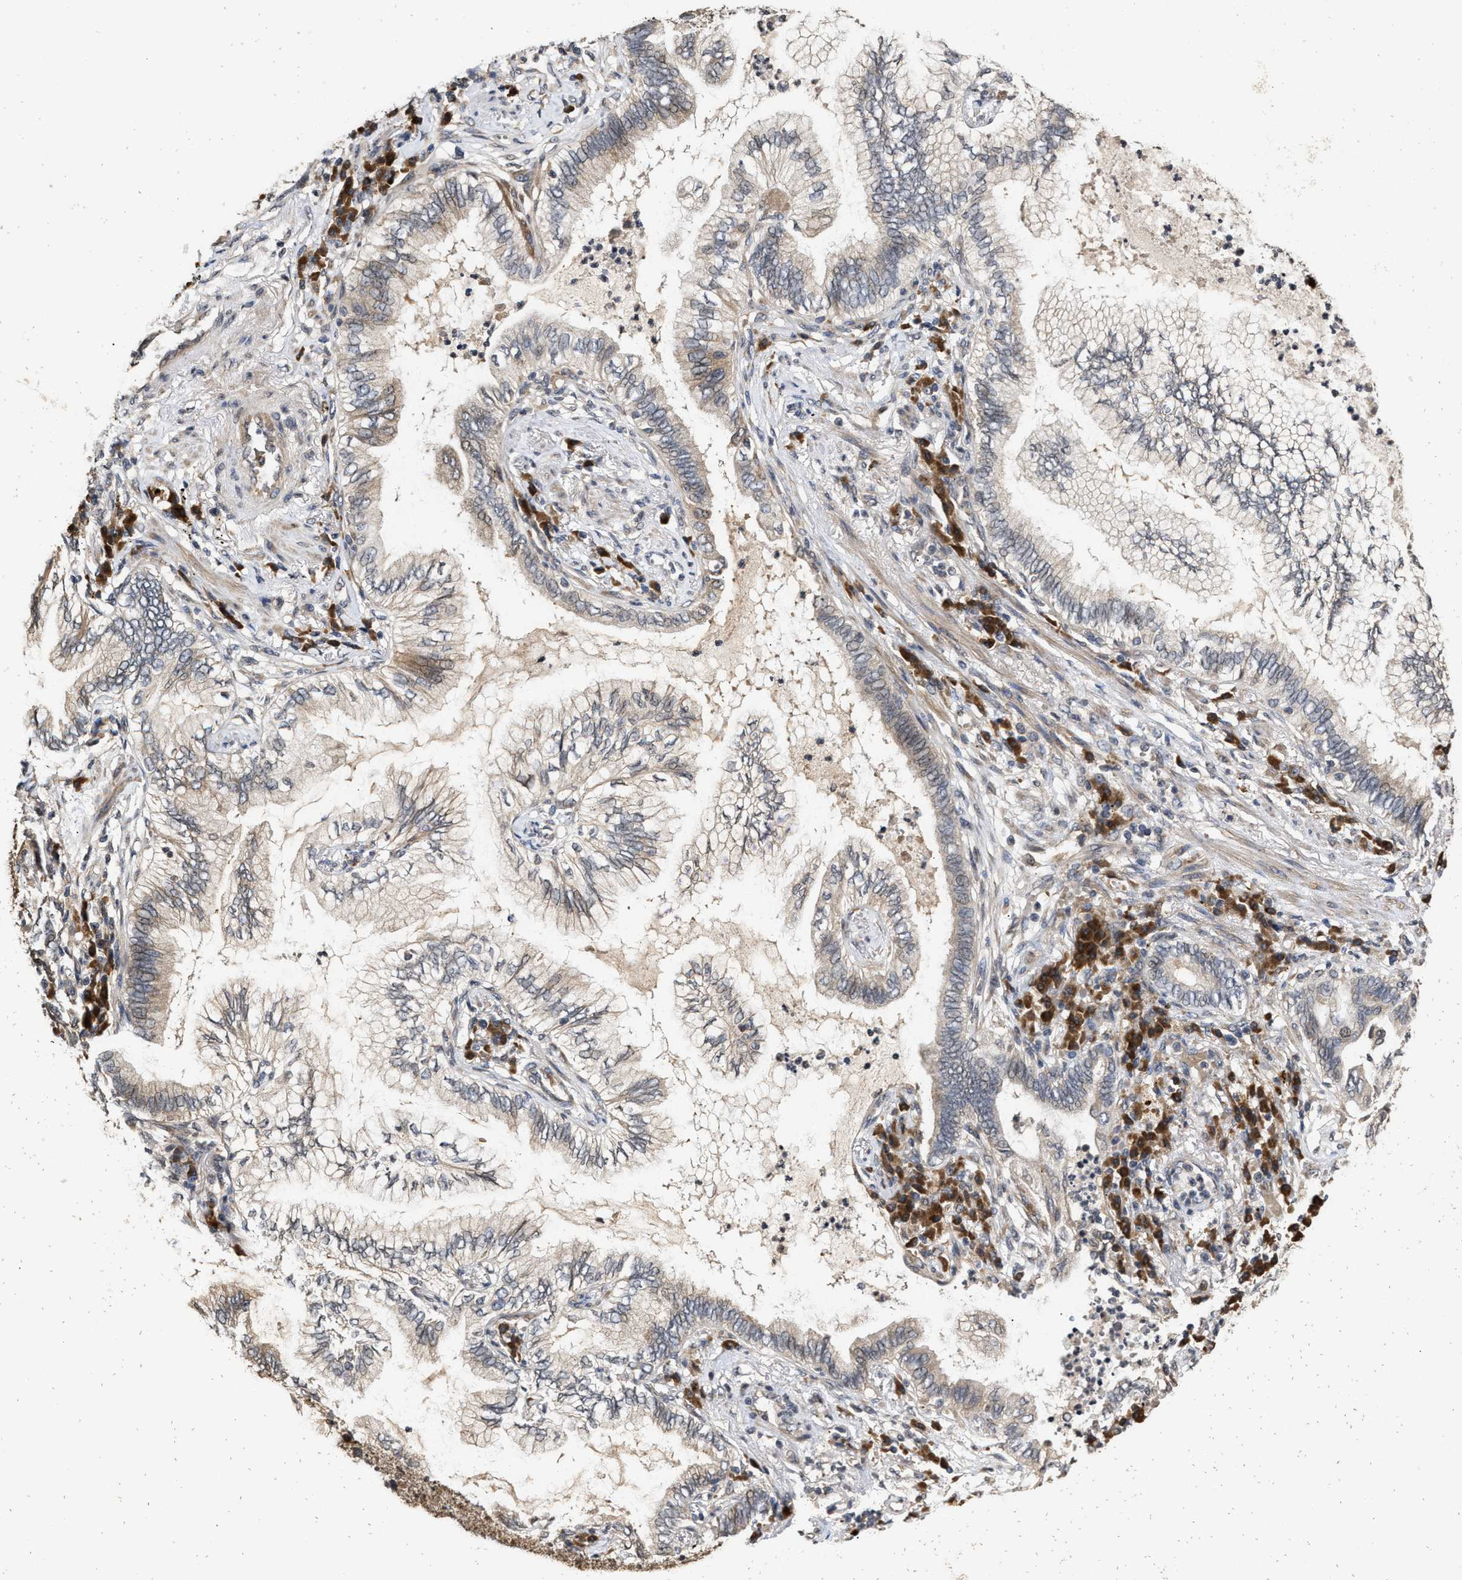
{"staining": {"intensity": "weak", "quantity": "25%-75%", "location": "cytoplasmic/membranous"}, "tissue": "lung cancer", "cell_type": "Tumor cells", "image_type": "cancer", "snomed": [{"axis": "morphology", "description": "Normal tissue, NOS"}, {"axis": "morphology", "description": "Adenocarcinoma, NOS"}, {"axis": "topography", "description": "Bronchus"}, {"axis": "topography", "description": "Lung"}], "caption": "The histopathology image shows immunohistochemical staining of lung cancer. There is weak cytoplasmic/membranous expression is appreciated in about 25%-75% of tumor cells. (Brightfield microscopy of DAB IHC at high magnification).", "gene": "SAR1A", "patient": {"sex": "female", "age": 70}}